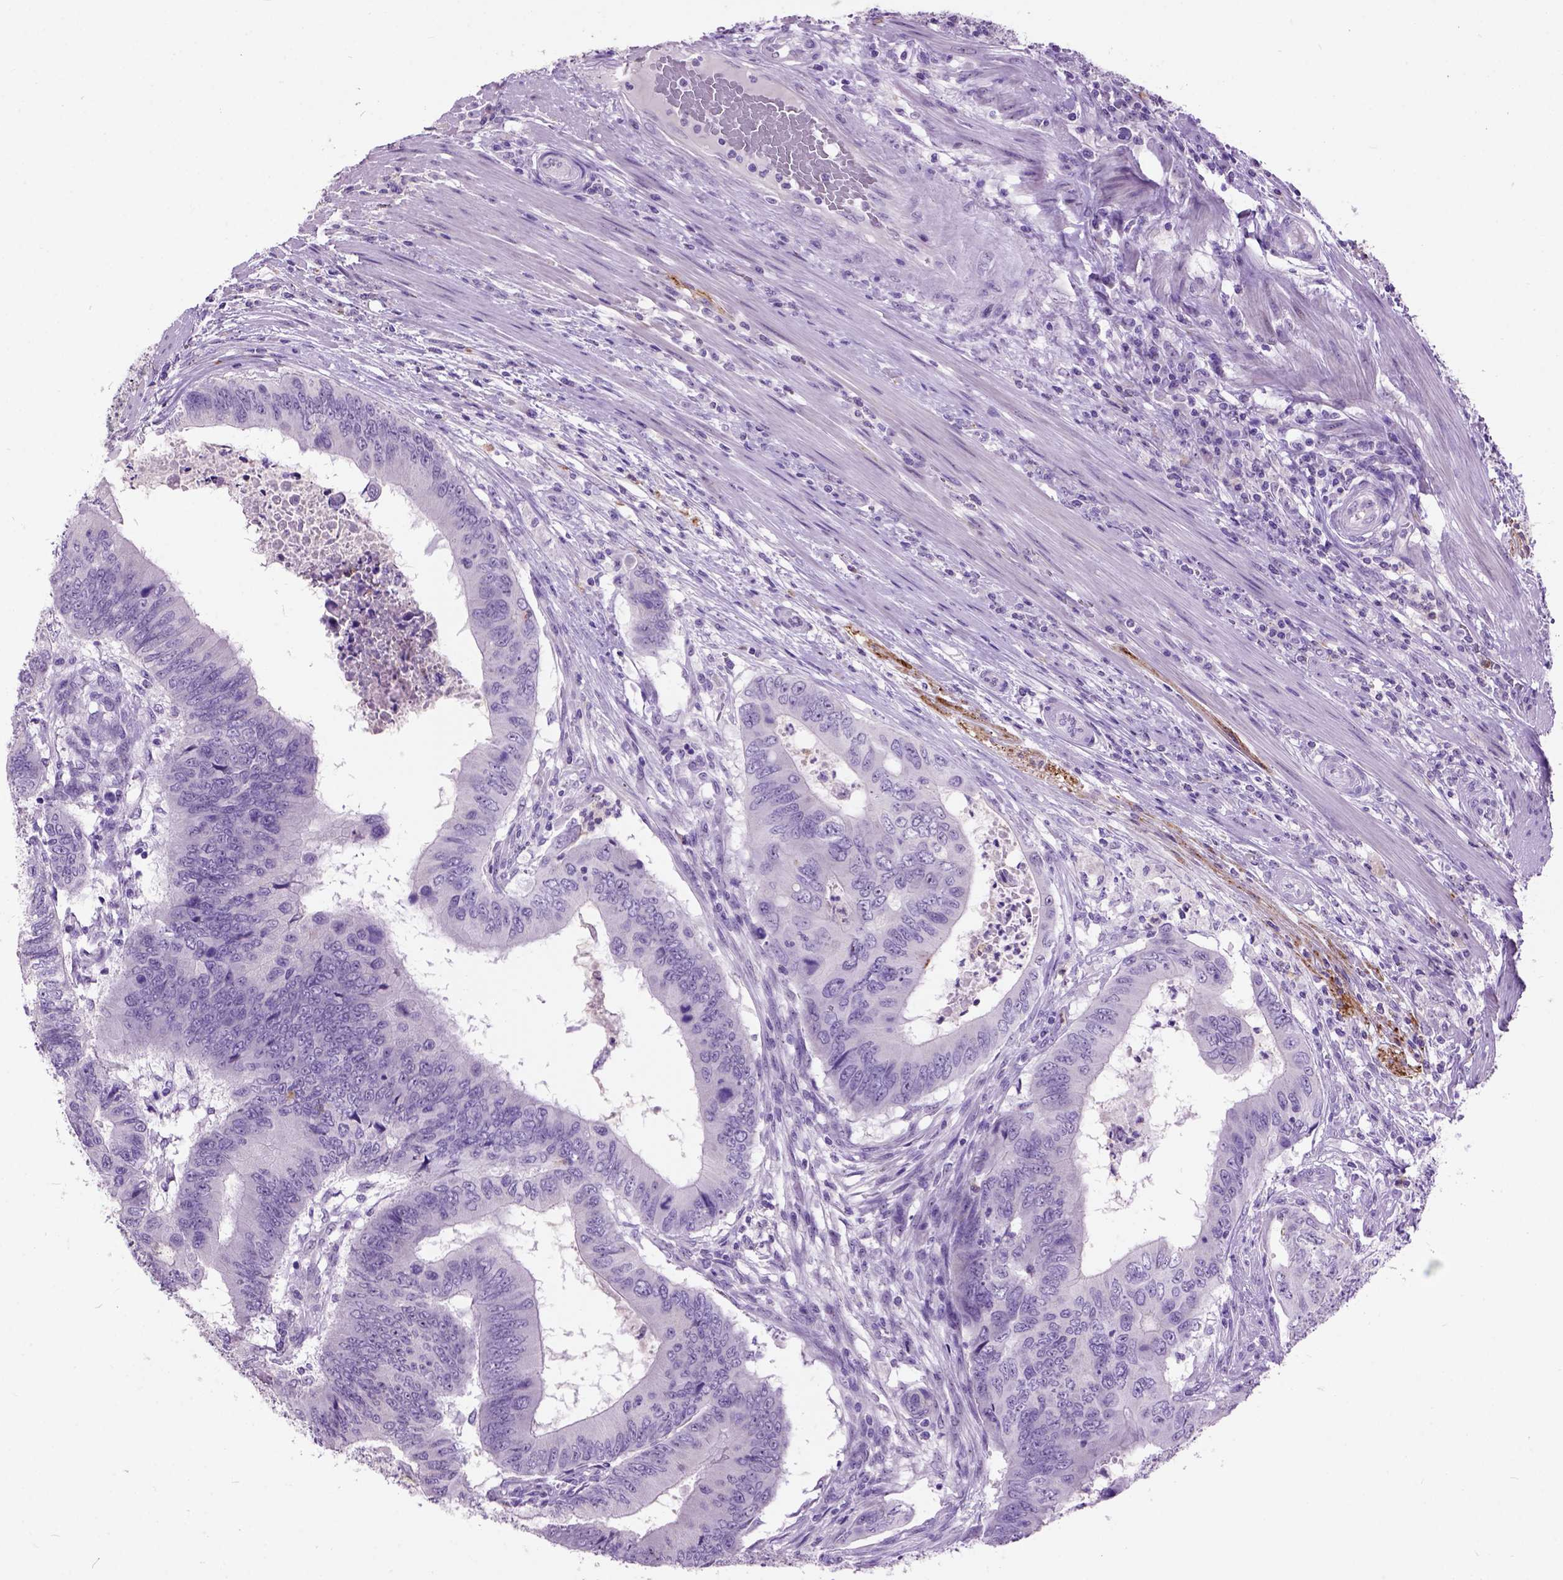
{"staining": {"intensity": "negative", "quantity": "none", "location": "none"}, "tissue": "colorectal cancer", "cell_type": "Tumor cells", "image_type": "cancer", "snomed": [{"axis": "morphology", "description": "Adenocarcinoma, NOS"}, {"axis": "topography", "description": "Colon"}], "caption": "Tumor cells show no significant staining in colorectal adenocarcinoma.", "gene": "MAPT", "patient": {"sex": "male", "age": 53}}